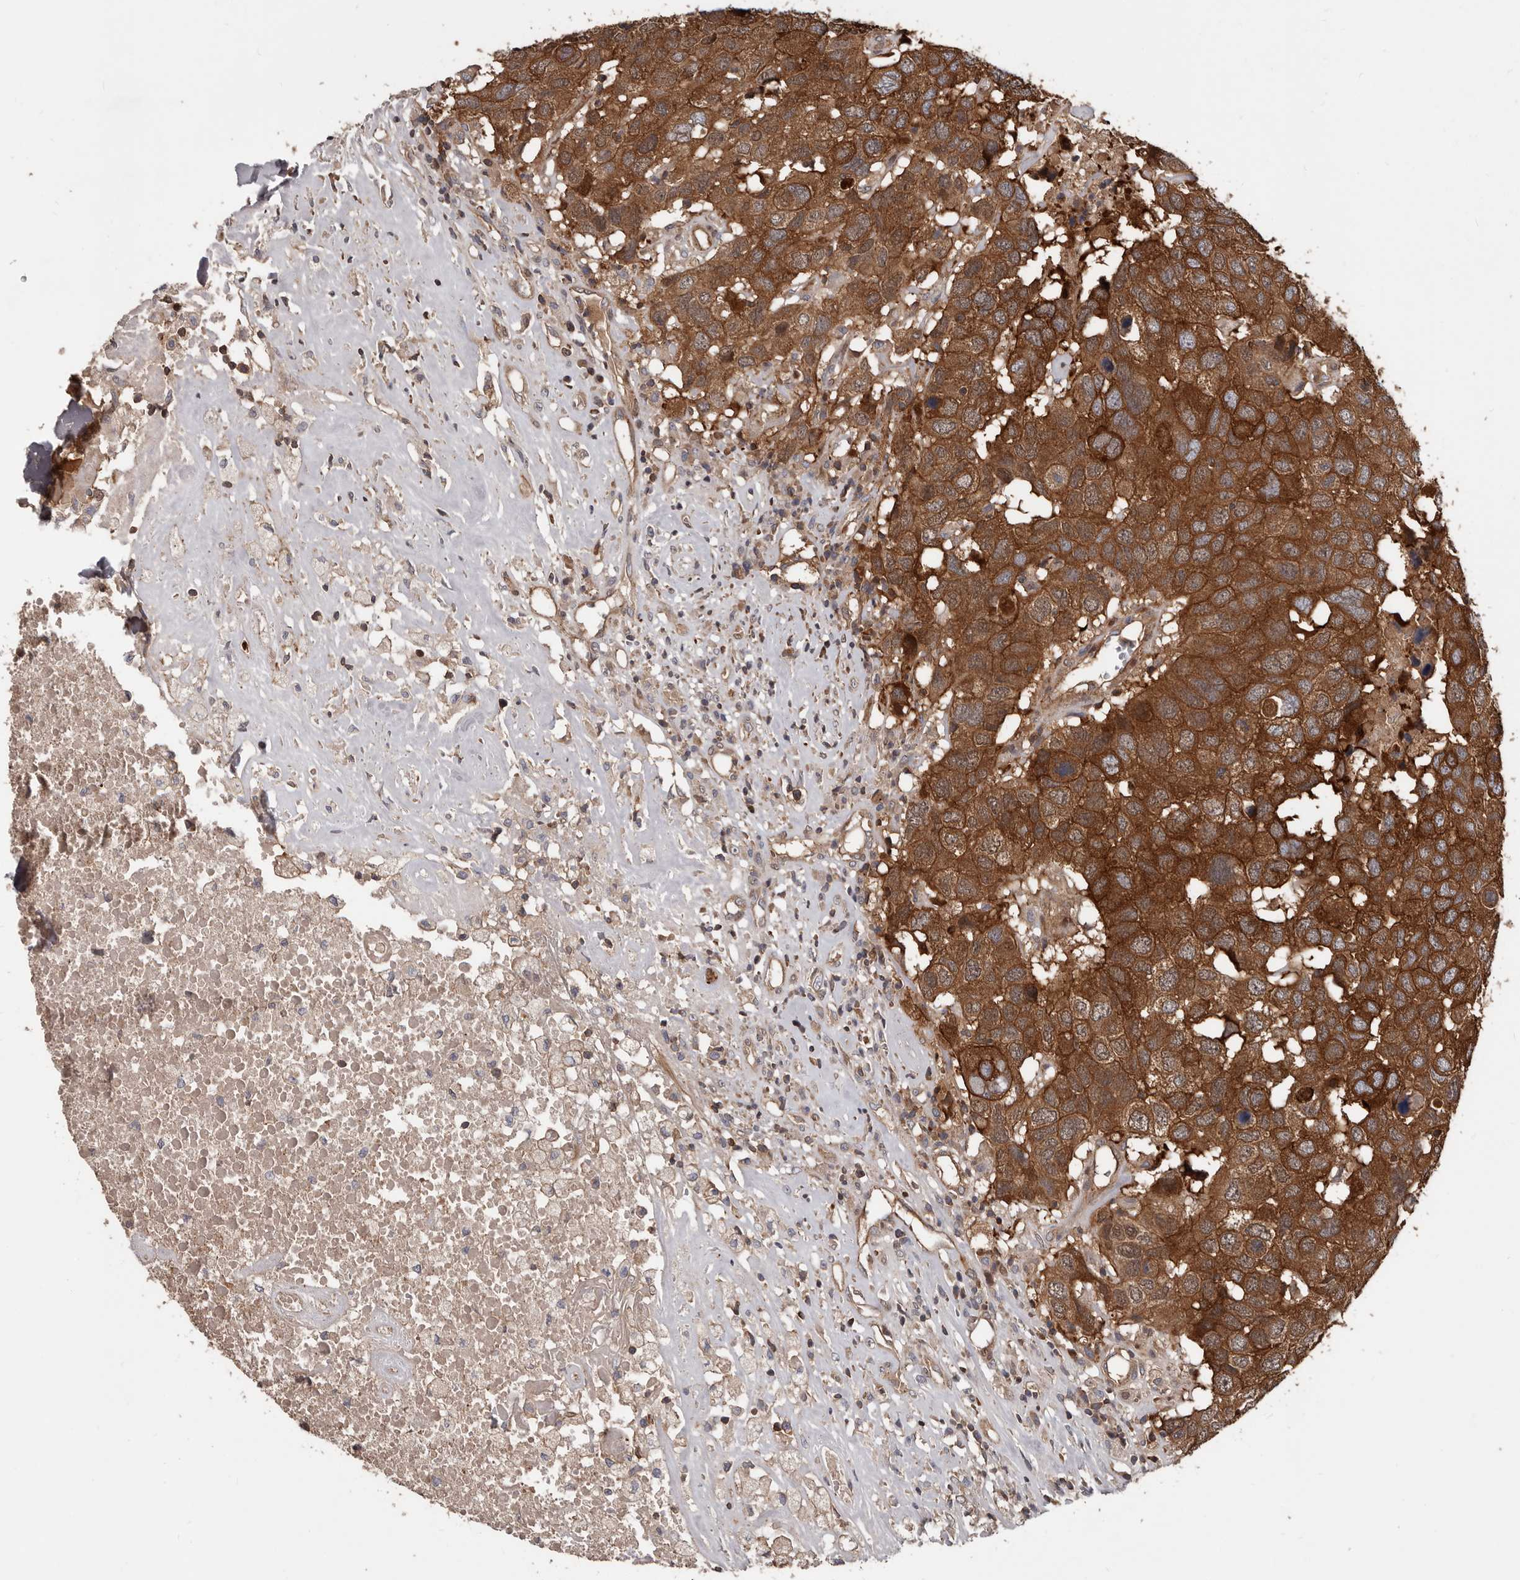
{"staining": {"intensity": "strong", "quantity": ">75%", "location": "cytoplasmic/membranous"}, "tissue": "head and neck cancer", "cell_type": "Tumor cells", "image_type": "cancer", "snomed": [{"axis": "morphology", "description": "Squamous cell carcinoma, NOS"}, {"axis": "topography", "description": "Head-Neck"}], "caption": "An IHC histopathology image of tumor tissue is shown. Protein staining in brown shows strong cytoplasmic/membranous positivity in head and neck squamous cell carcinoma within tumor cells.", "gene": "PNRC2", "patient": {"sex": "male", "age": 66}}